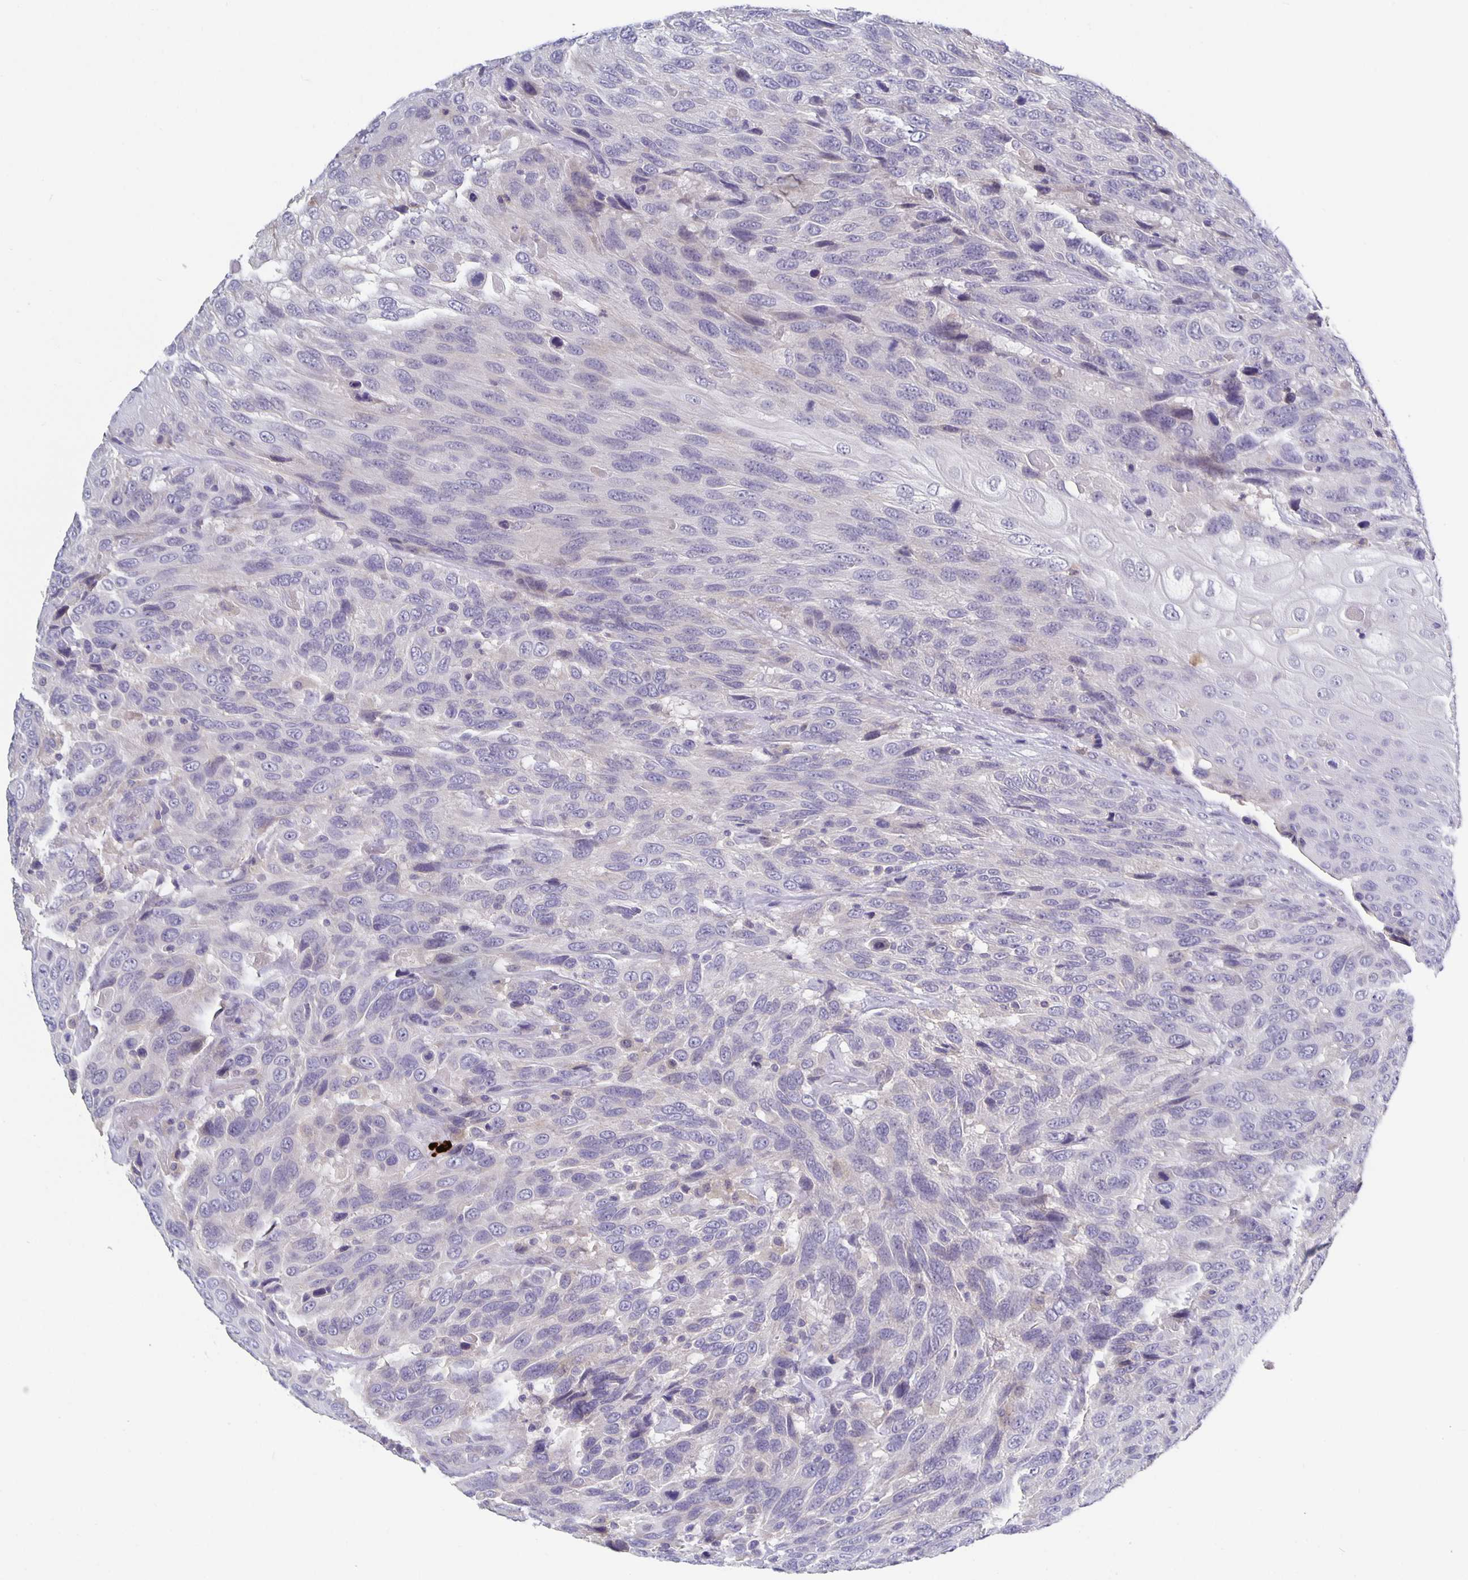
{"staining": {"intensity": "negative", "quantity": "none", "location": "none"}, "tissue": "urothelial cancer", "cell_type": "Tumor cells", "image_type": "cancer", "snomed": [{"axis": "morphology", "description": "Urothelial carcinoma, High grade"}, {"axis": "topography", "description": "Urinary bladder"}], "caption": "DAB (3,3'-diaminobenzidine) immunohistochemical staining of human urothelial carcinoma (high-grade) displays no significant staining in tumor cells.", "gene": "GDF15", "patient": {"sex": "female", "age": 70}}